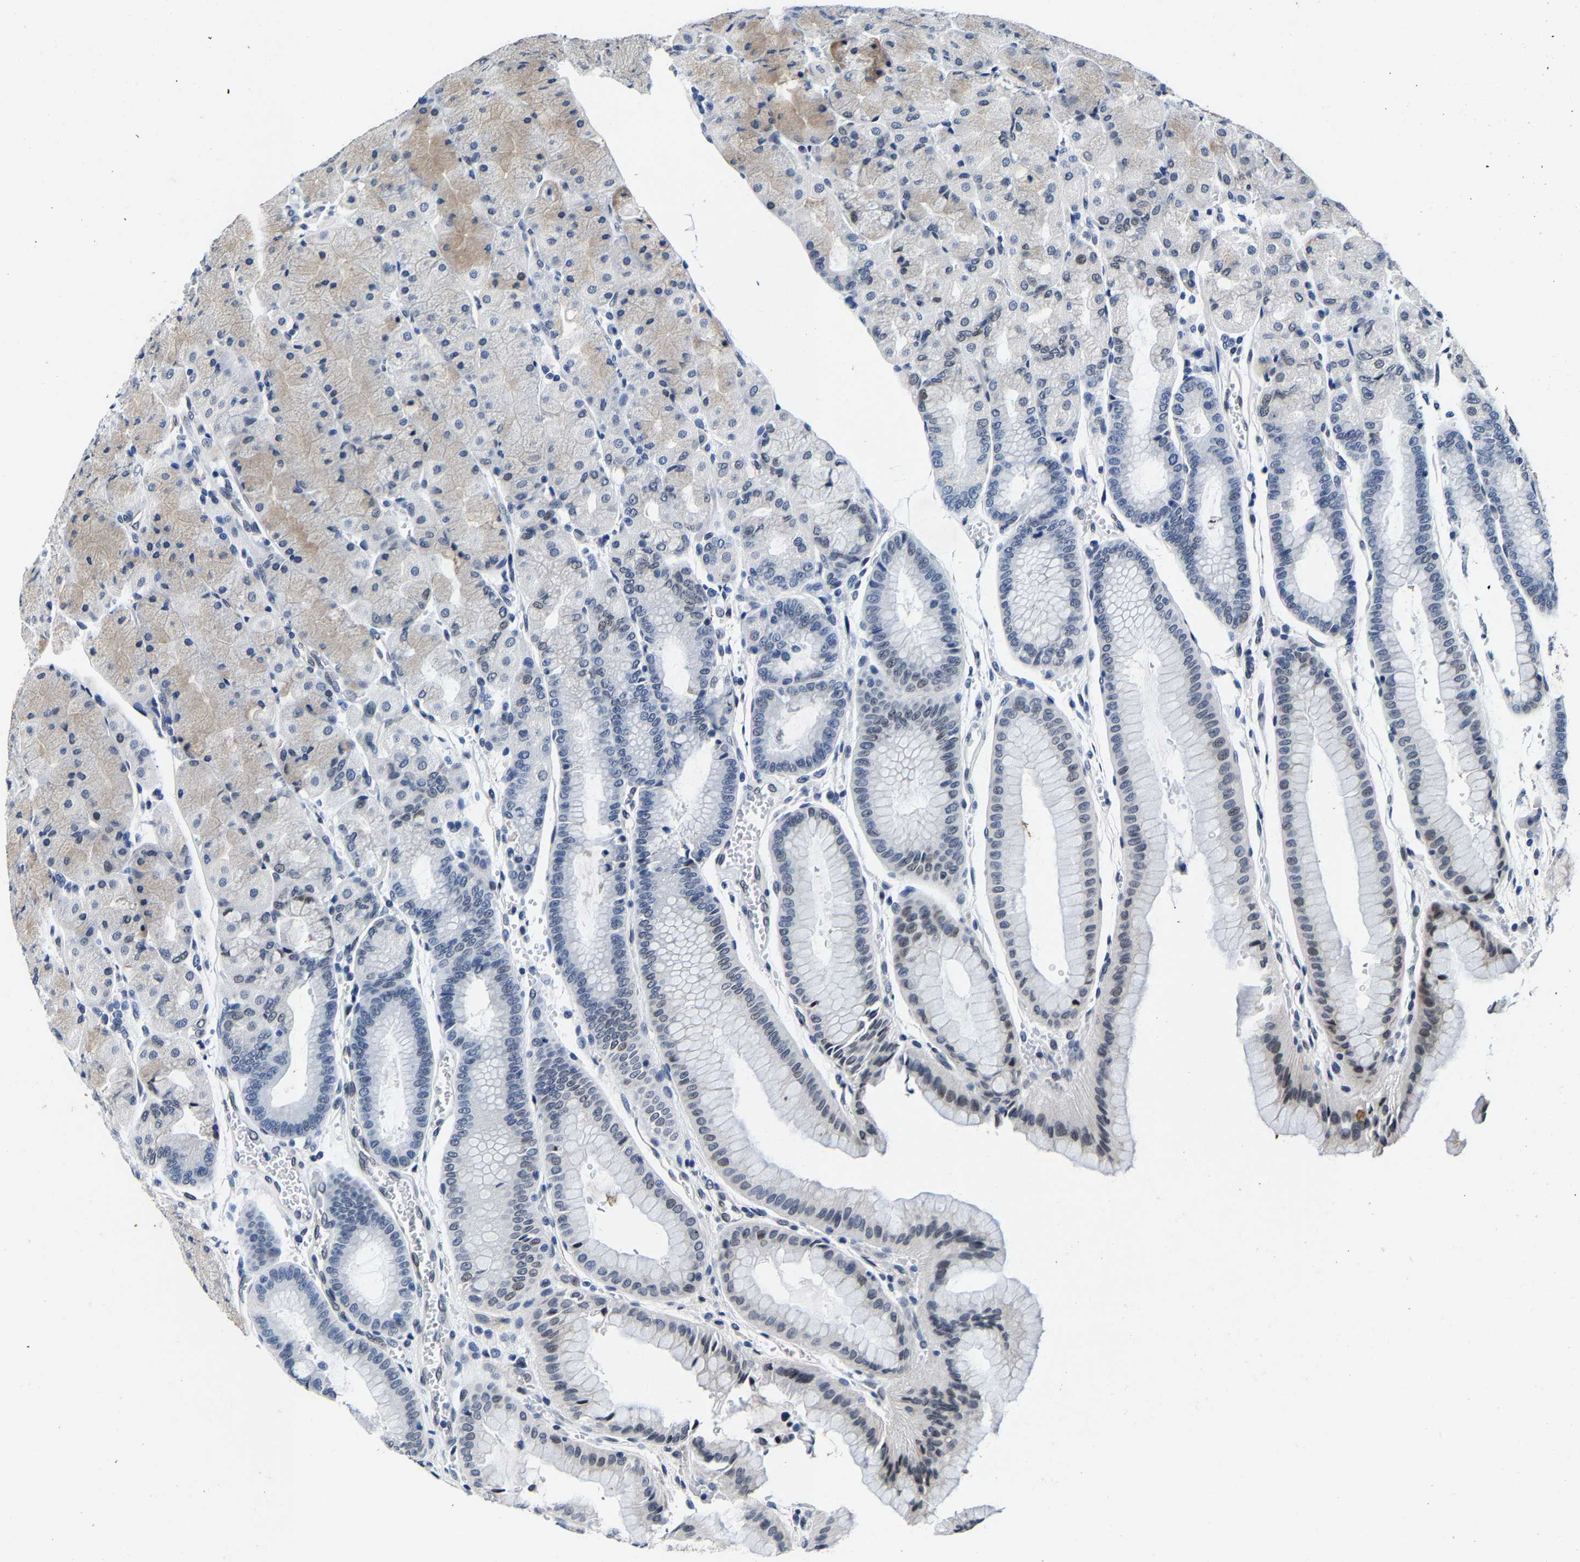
{"staining": {"intensity": "moderate", "quantity": "<25%", "location": "cytoplasmic/membranous,nuclear"}, "tissue": "stomach", "cell_type": "Glandular cells", "image_type": "normal", "snomed": [{"axis": "morphology", "description": "Normal tissue, NOS"}, {"axis": "morphology", "description": "Carcinoid, malignant, NOS"}, {"axis": "topography", "description": "Stomach, upper"}], "caption": "The histopathology image shows immunohistochemical staining of benign stomach. There is moderate cytoplasmic/membranous,nuclear expression is identified in about <25% of glandular cells. The protein of interest is stained brown, and the nuclei are stained in blue (DAB IHC with brightfield microscopy, high magnification).", "gene": "UBN2", "patient": {"sex": "male", "age": 39}}